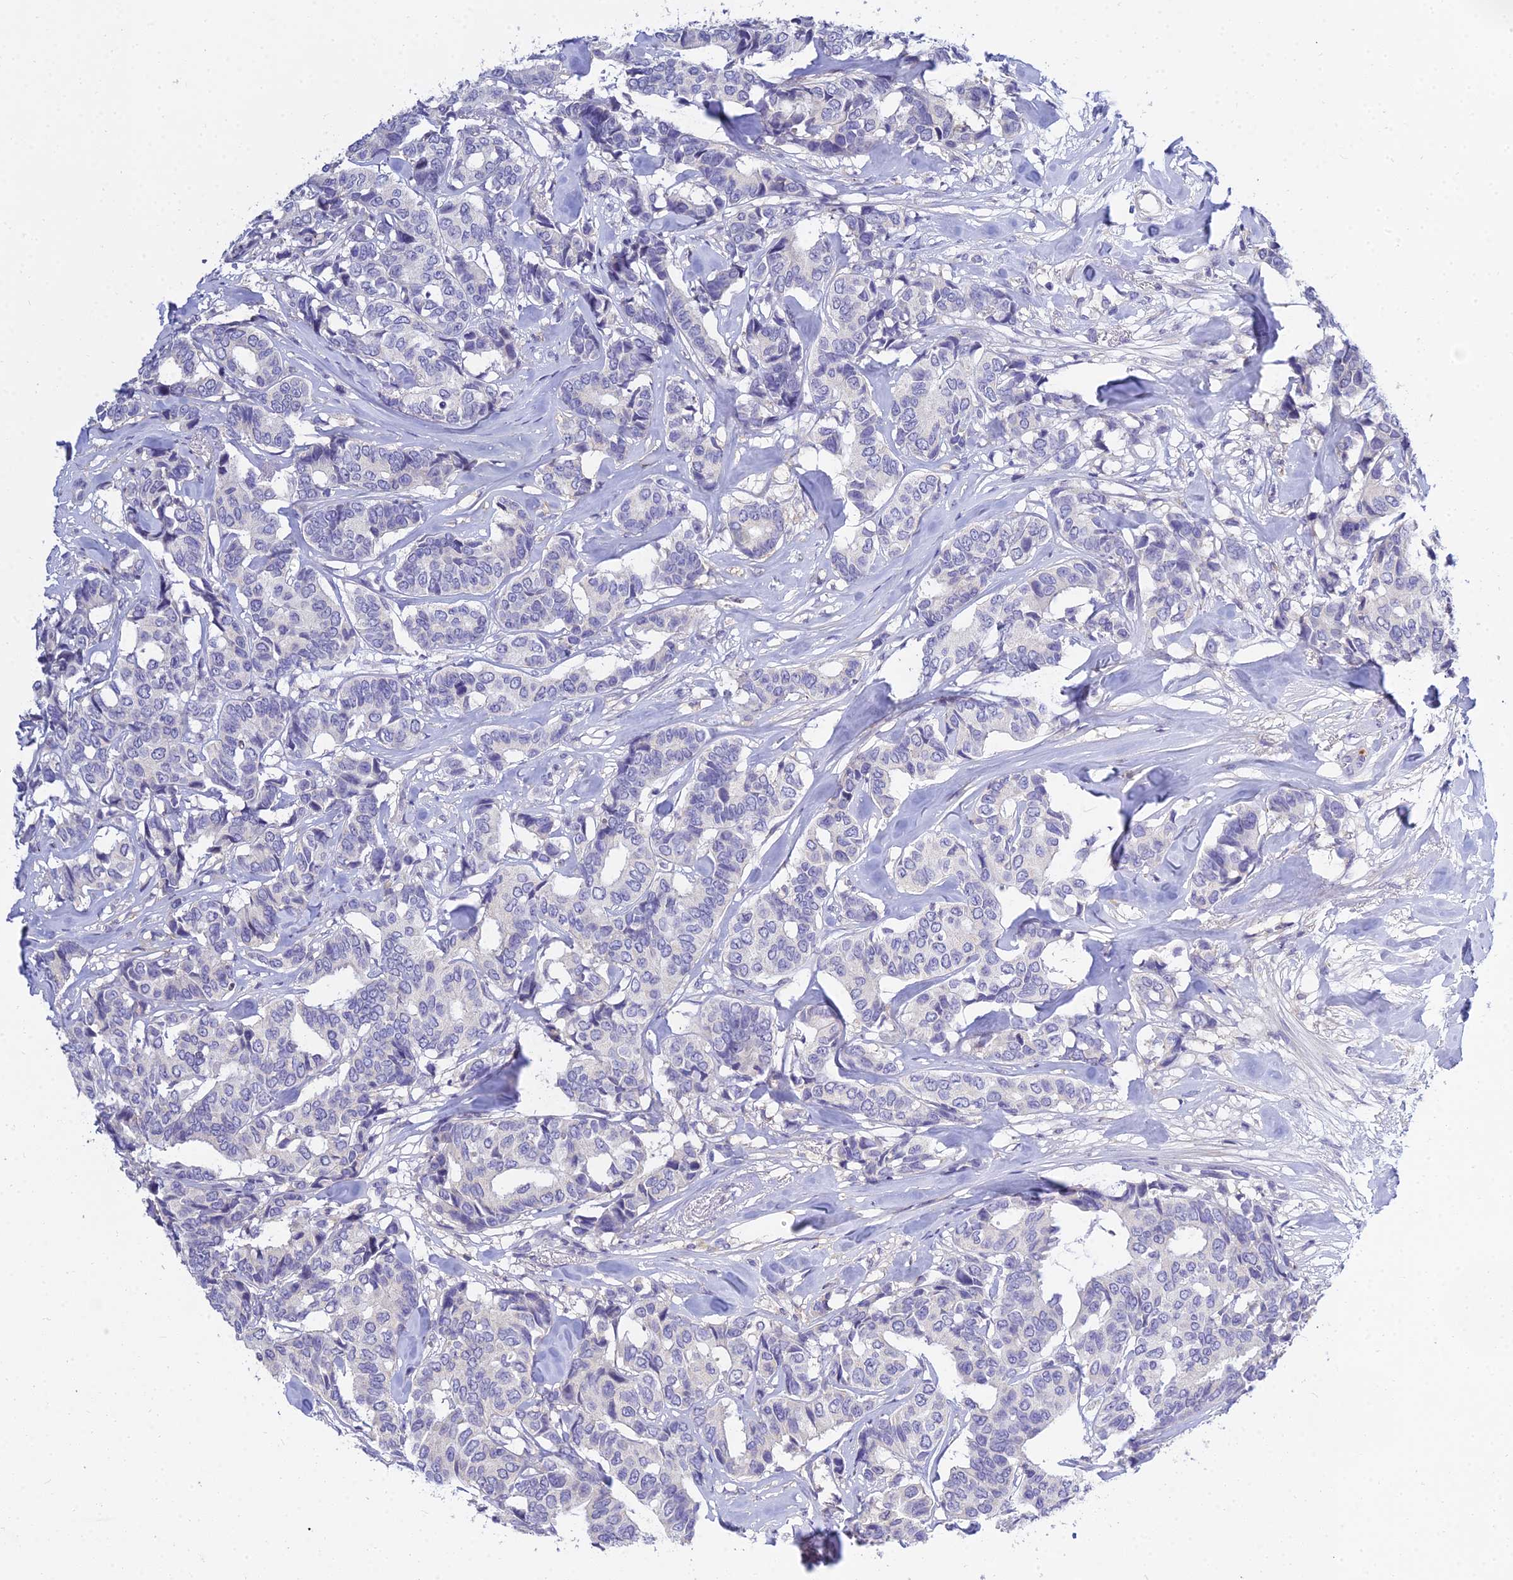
{"staining": {"intensity": "negative", "quantity": "none", "location": "none"}, "tissue": "breast cancer", "cell_type": "Tumor cells", "image_type": "cancer", "snomed": [{"axis": "morphology", "description": "Duct carcinoma"}, {"axis": "topography", "description": "Breast"}], "caption": "Breast intraductal carcinoma was stained to show a protein in brown. There is no significant staining in tumor cells.", "gene": "VWC2L", "patient": {"sex": "female", "age": 87}}